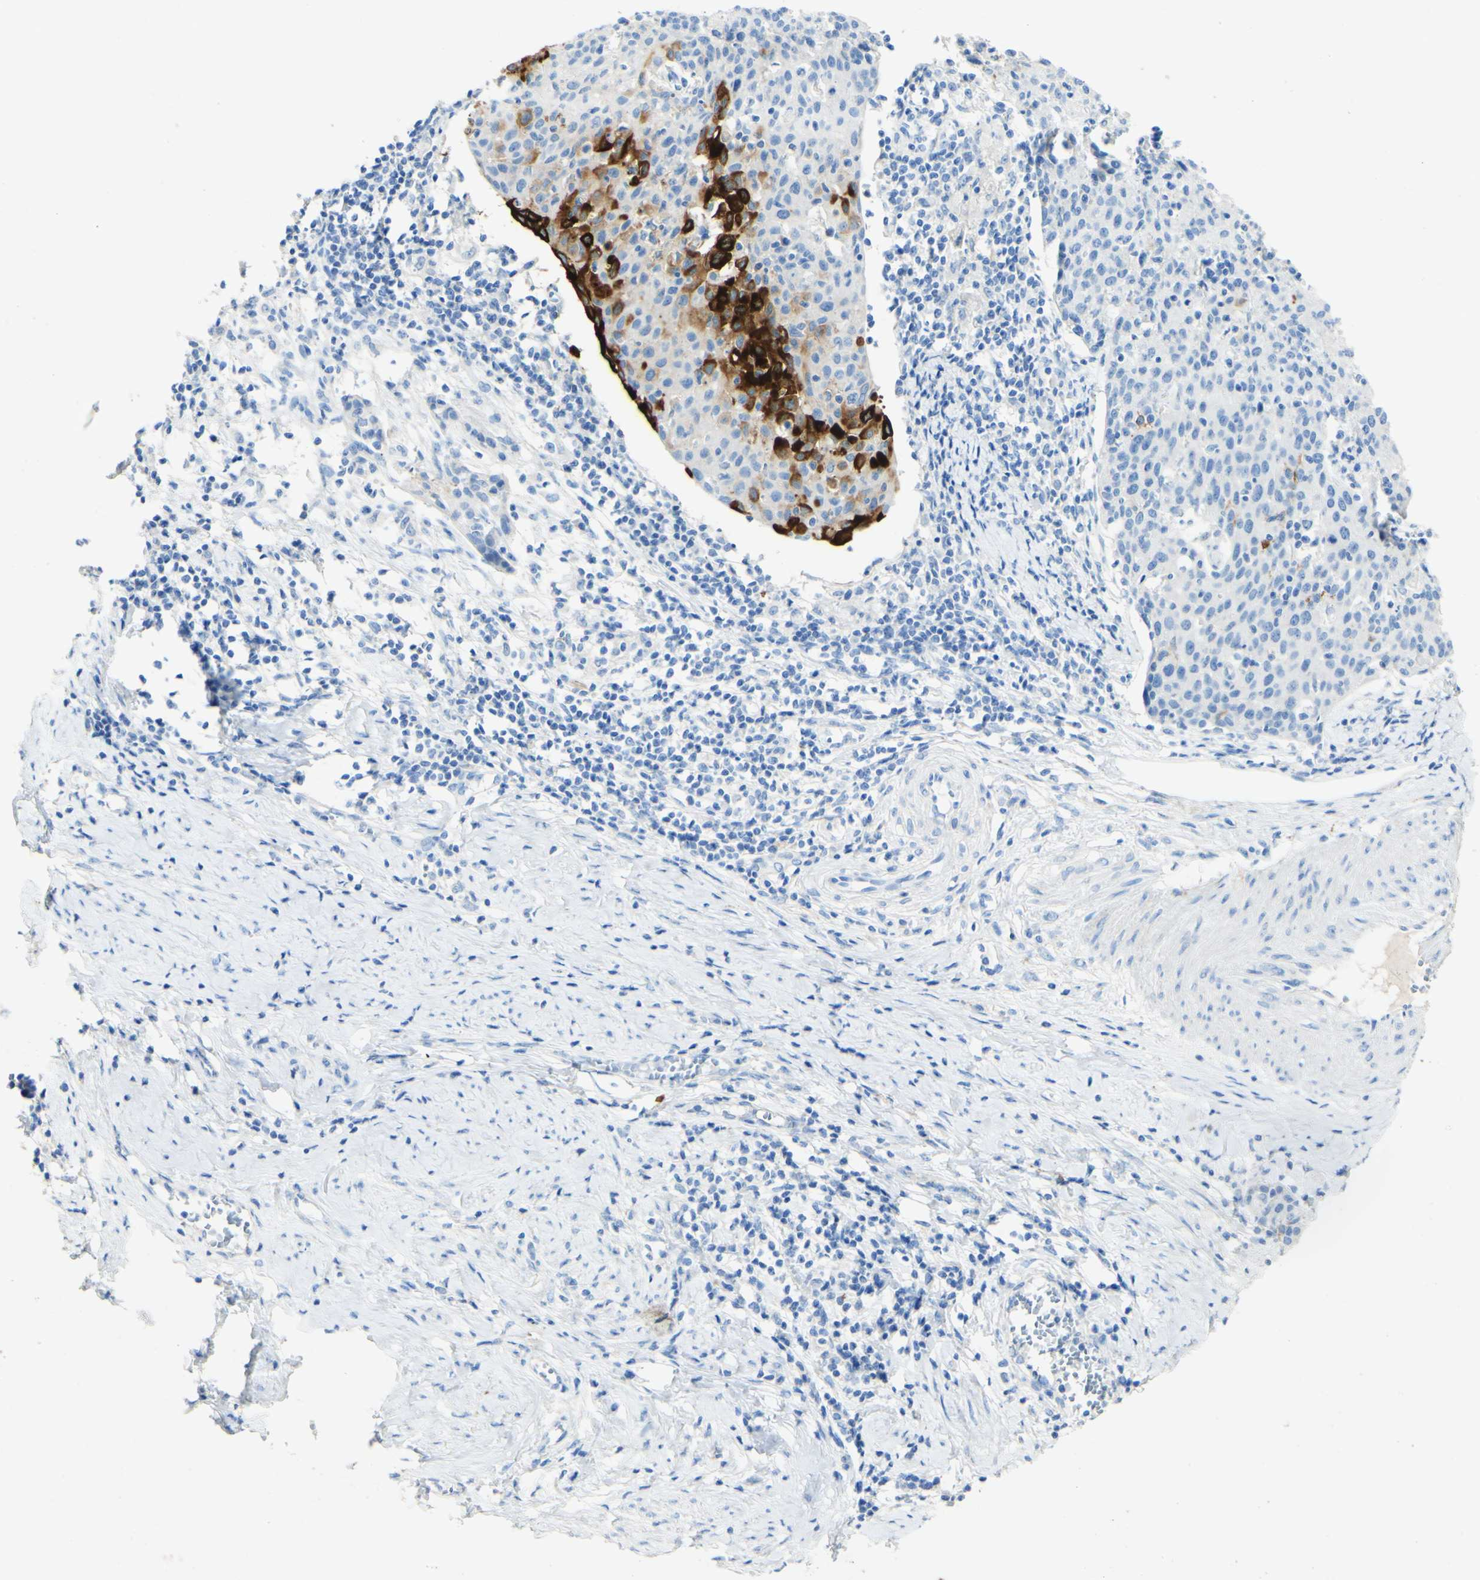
{"staining": {"intensity": "negative", "quantity": "none", "location": "none"}, "tissue": "cervical cancer", "cell_type": "Tumor cells", "image_type": "cancer", "snomed": [{"axis": "morphology", "description": "Squamous cell carcinoma, NOS"}, {"axis": "topography", "description": "Cervix"}], "caption": "An immunohistochemistry (IHC) photomicrograph of cervical cancer is shown. There is no staining in tumor cells of cervical cancer.", "gene": "PIGR", "patient": {"sex": "female", "age": 38}}